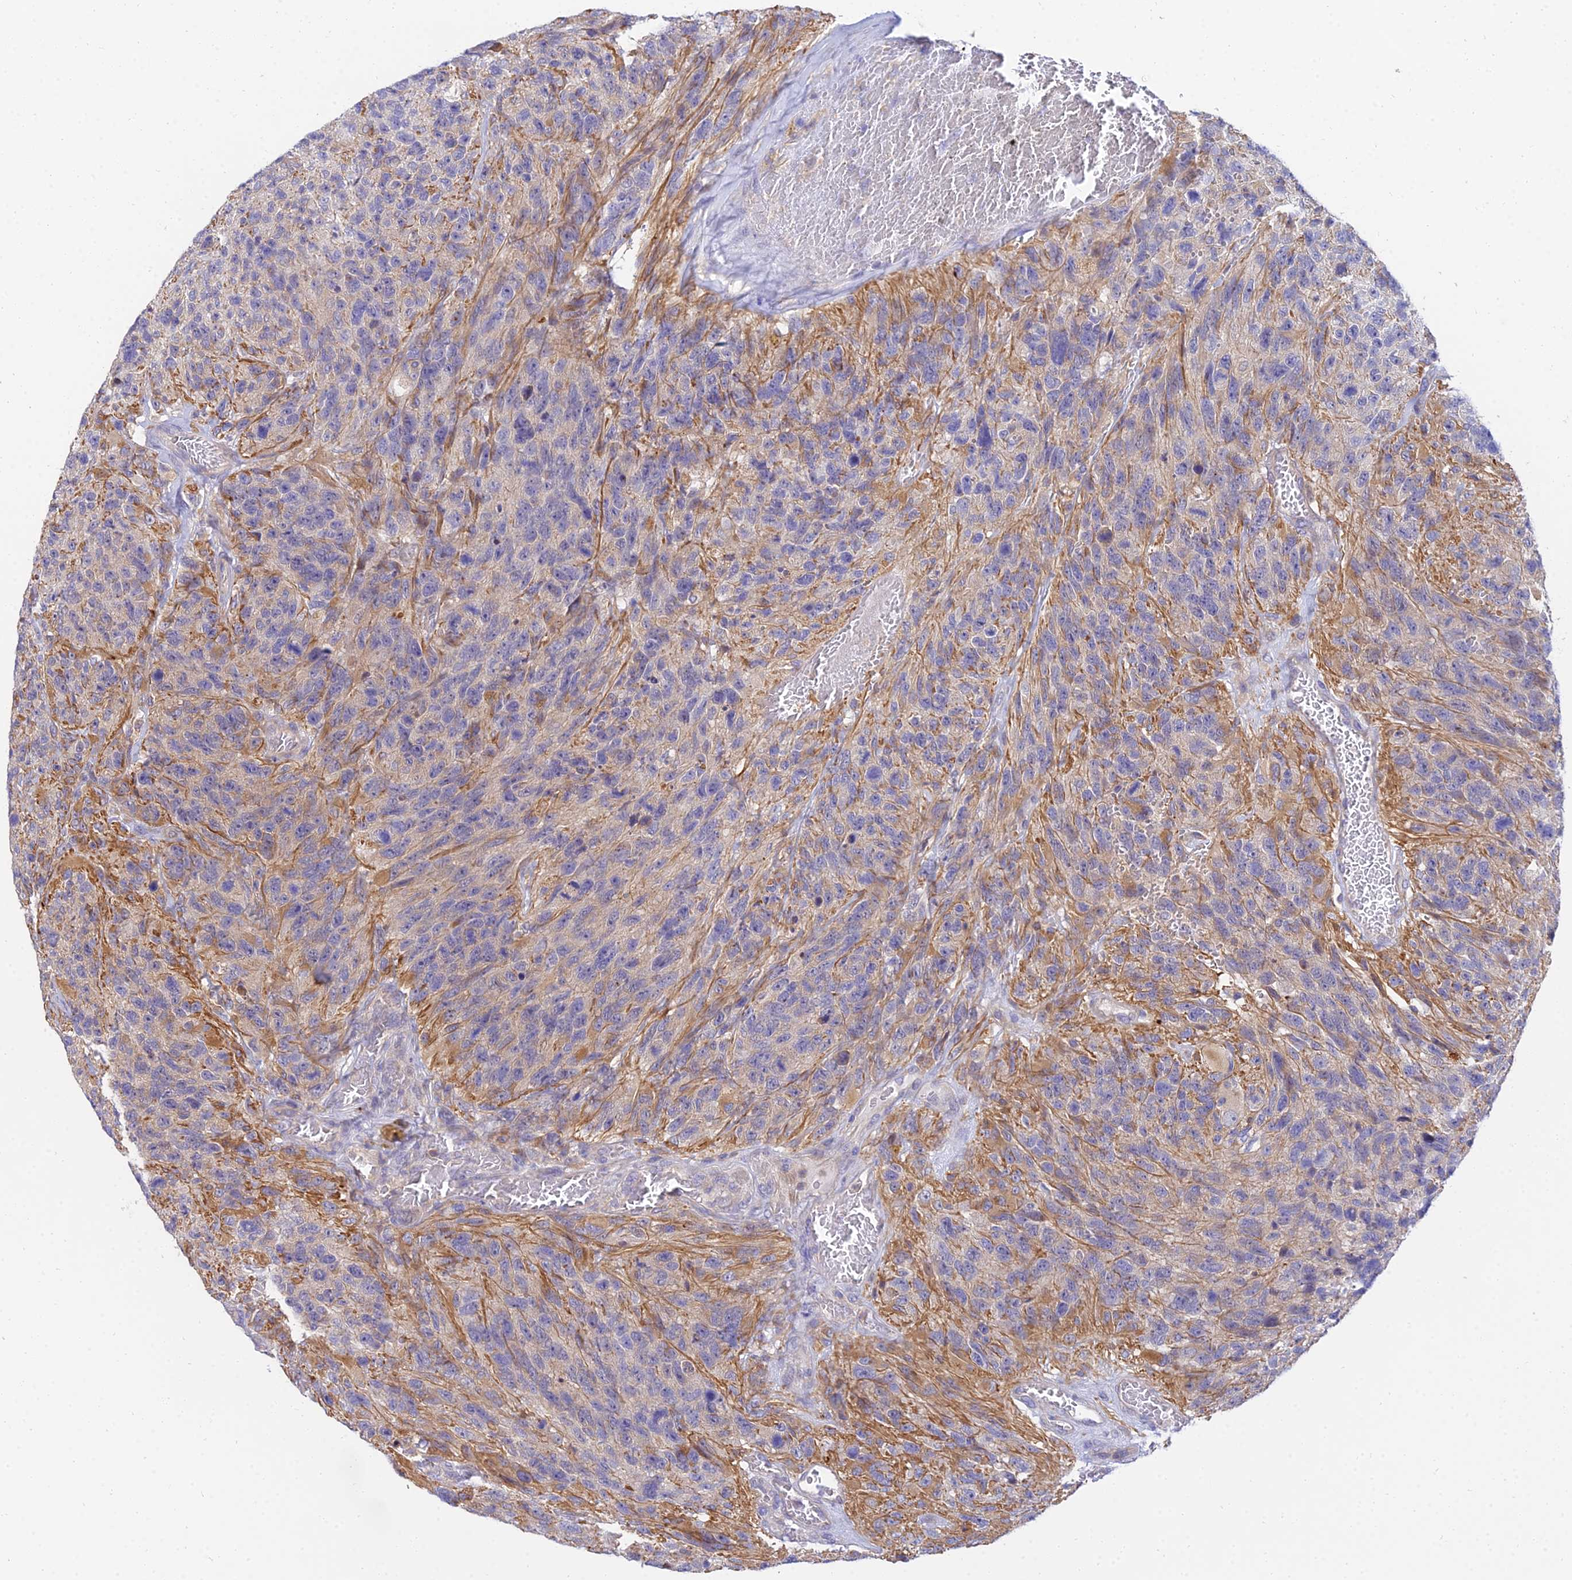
{"staining": {"intensity": "negative", "quantity": "none", "location": "none"}, "tissue": "glioma", "cell_type": "Tumor cells", "image_type": "cancer", "snomed": [{"axis": "morphology", "description": "Glioma, malignant, High grade"}, {"axis": "topography", "description": "Brain"}], "caption": "Tumor cells are negative for protein expression in human high-grade glioma (malignant). The staining was performed using DAB (3,3'-diaminobenzidine) to visualize the protein expression in brown, while the nuclei were stained in blue with hematoxylin (Magnification: 20x).", "gene": "ARL8B", "patient": {"sex": "male", "age": 69}}